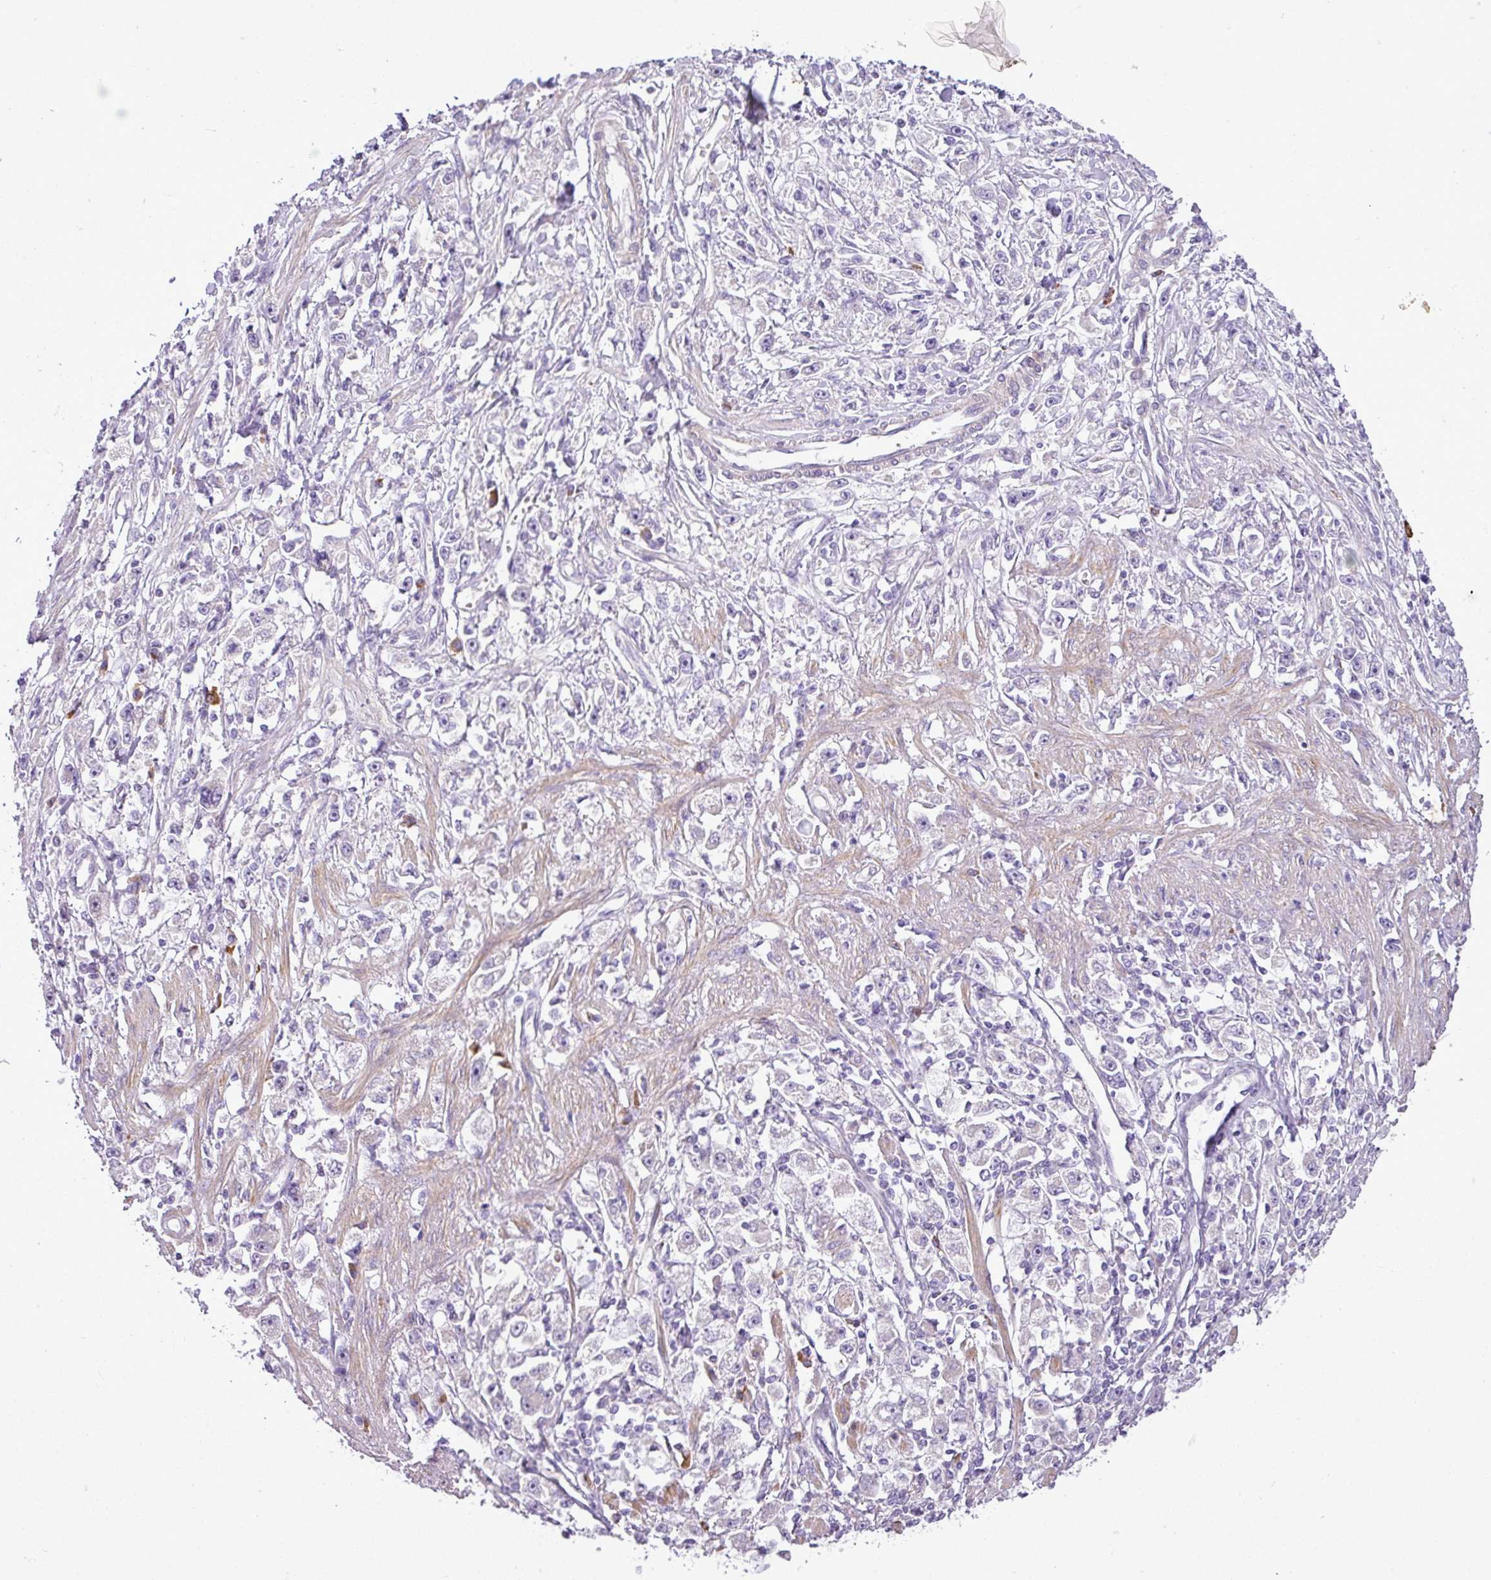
{"staining": {"intensity": "negative", "quantity": "none", "location": "none"}, "tissue": "stomach cancer", "cell_type": "Tumor cells", "image_type": "cancer", "snomed": [{"axis": "morphology", "description": "Adenocarcinoma, NOS"}, {"axis": "topography", "description": "Stomach"}], "caption": "An IHC image of stomach cancer is shown. There is no staining in tumor cells of stomach cancer.", "gene": "MOCS3", "patient": {"sex": "female", "age": 59}}